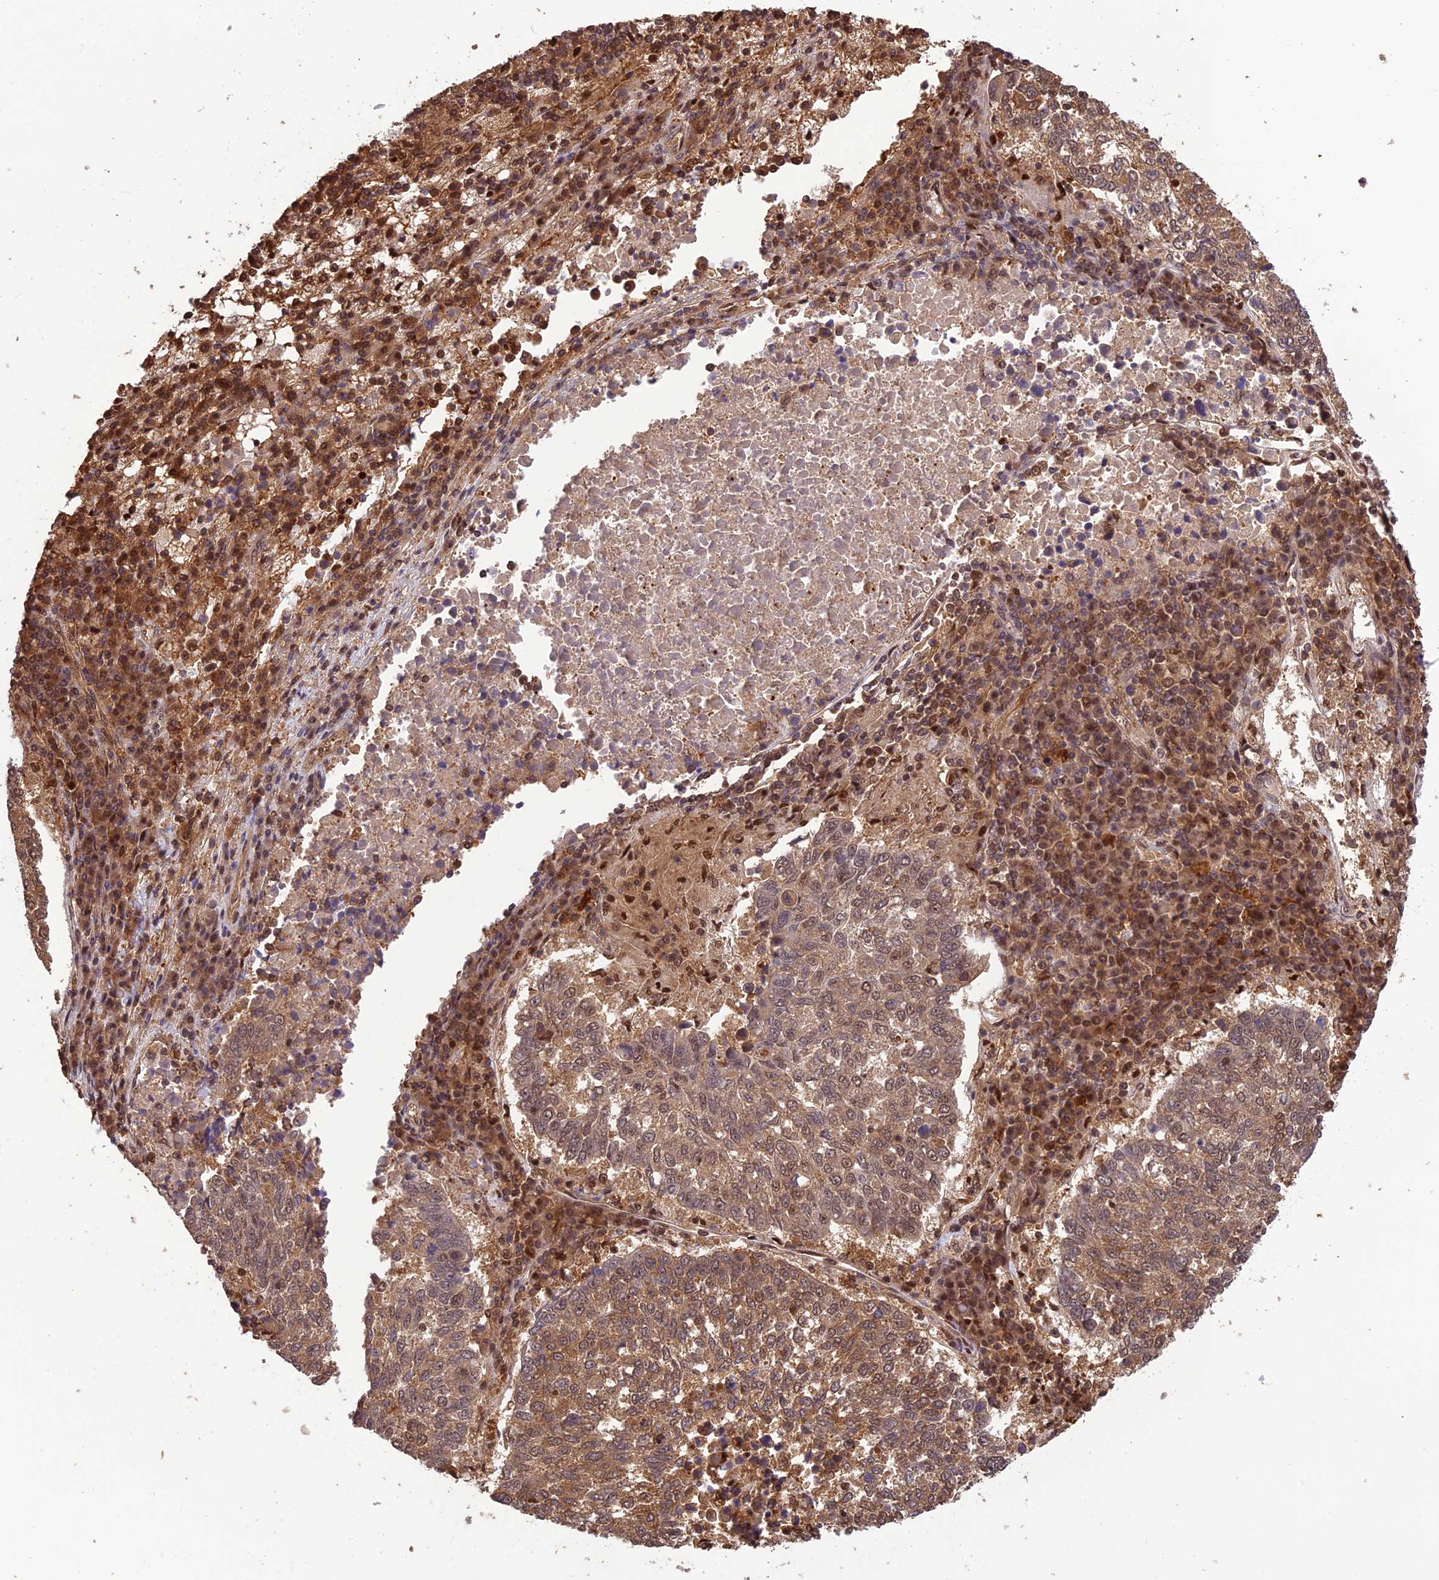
{"staining": {"intensity": "moderate", "quantity": ">75%", "location": "cytoplasmic/membranous,nuclear"}, "tissue": "lung cancer", "cell_type": "Tumor cells", "image_type": "cancer", "snomed": [{"axis": "morphology", "description": "Squamous cell carcinoma, NOS"}, {"axis": "topography", "description": "Lung"}], "caption": "Human lung cancer stained with a brown dye exhibits moderate cytoplasmic/membranous and nuclear positive staining in about >75% of tumor cells.", "gene": "PSMB3", "patient": {"sex": "male", "age": 73}}